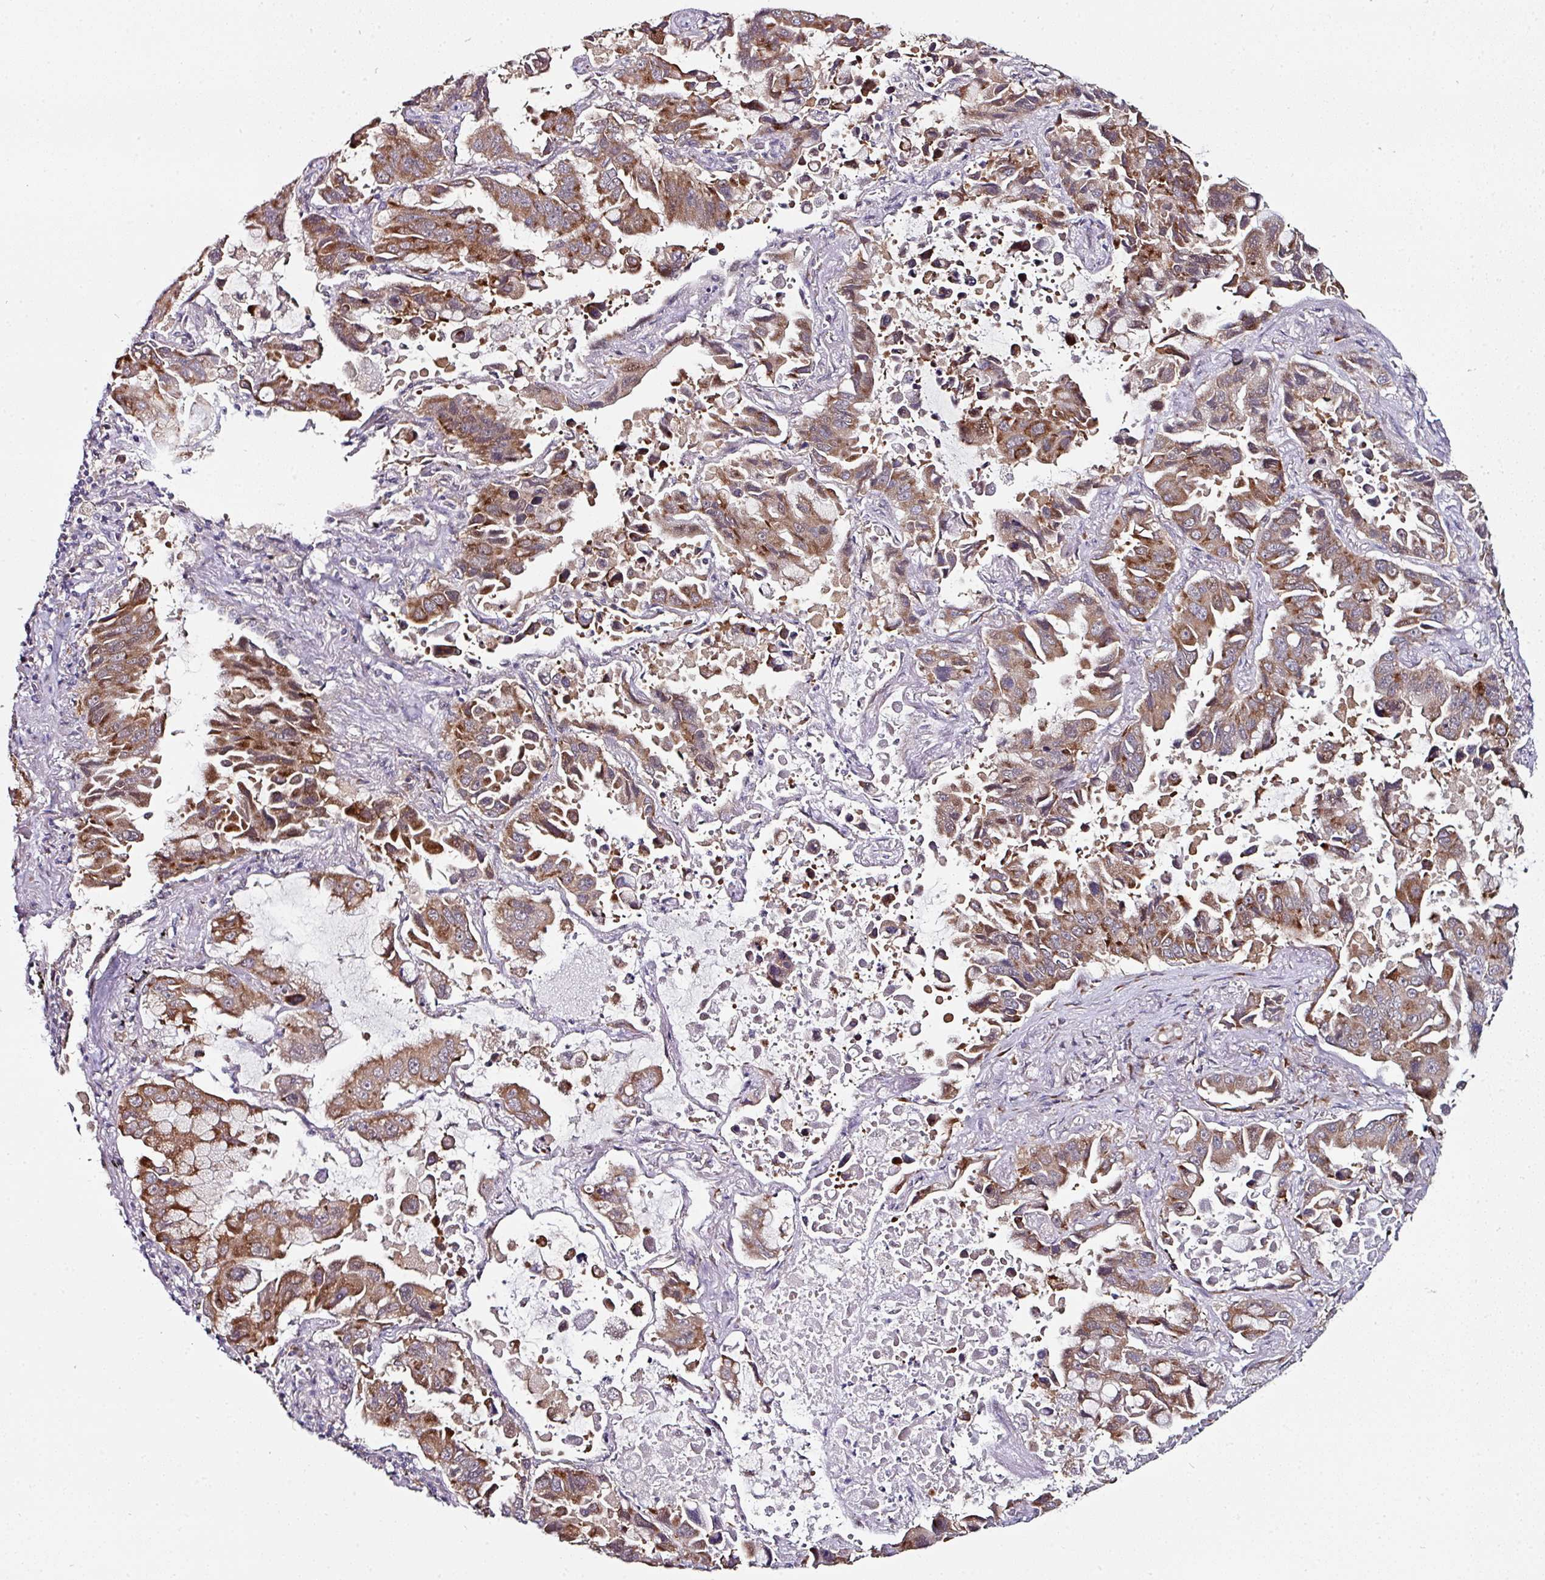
{"staining": {"intensity": "moderate", "quantity": ">75%", "location": "cytoplasmic/membranous"}, "tissue": "lung cancer", "cell_type": "Tumor cells", "image_type": "cancer", "snomed": [{"axis": "morphology", "description": "Adenocarcinoma, NOS"}, {"axis": "topography", "description": "Lung"}], "caption": "Adenocarcinoma (lung) stained with IHC reveals moderate cytoplasmic/membranous expression in about >75% of tumor cells.", "gene": "APOLD1", "patient": {"sex": "male", "age": 64}}